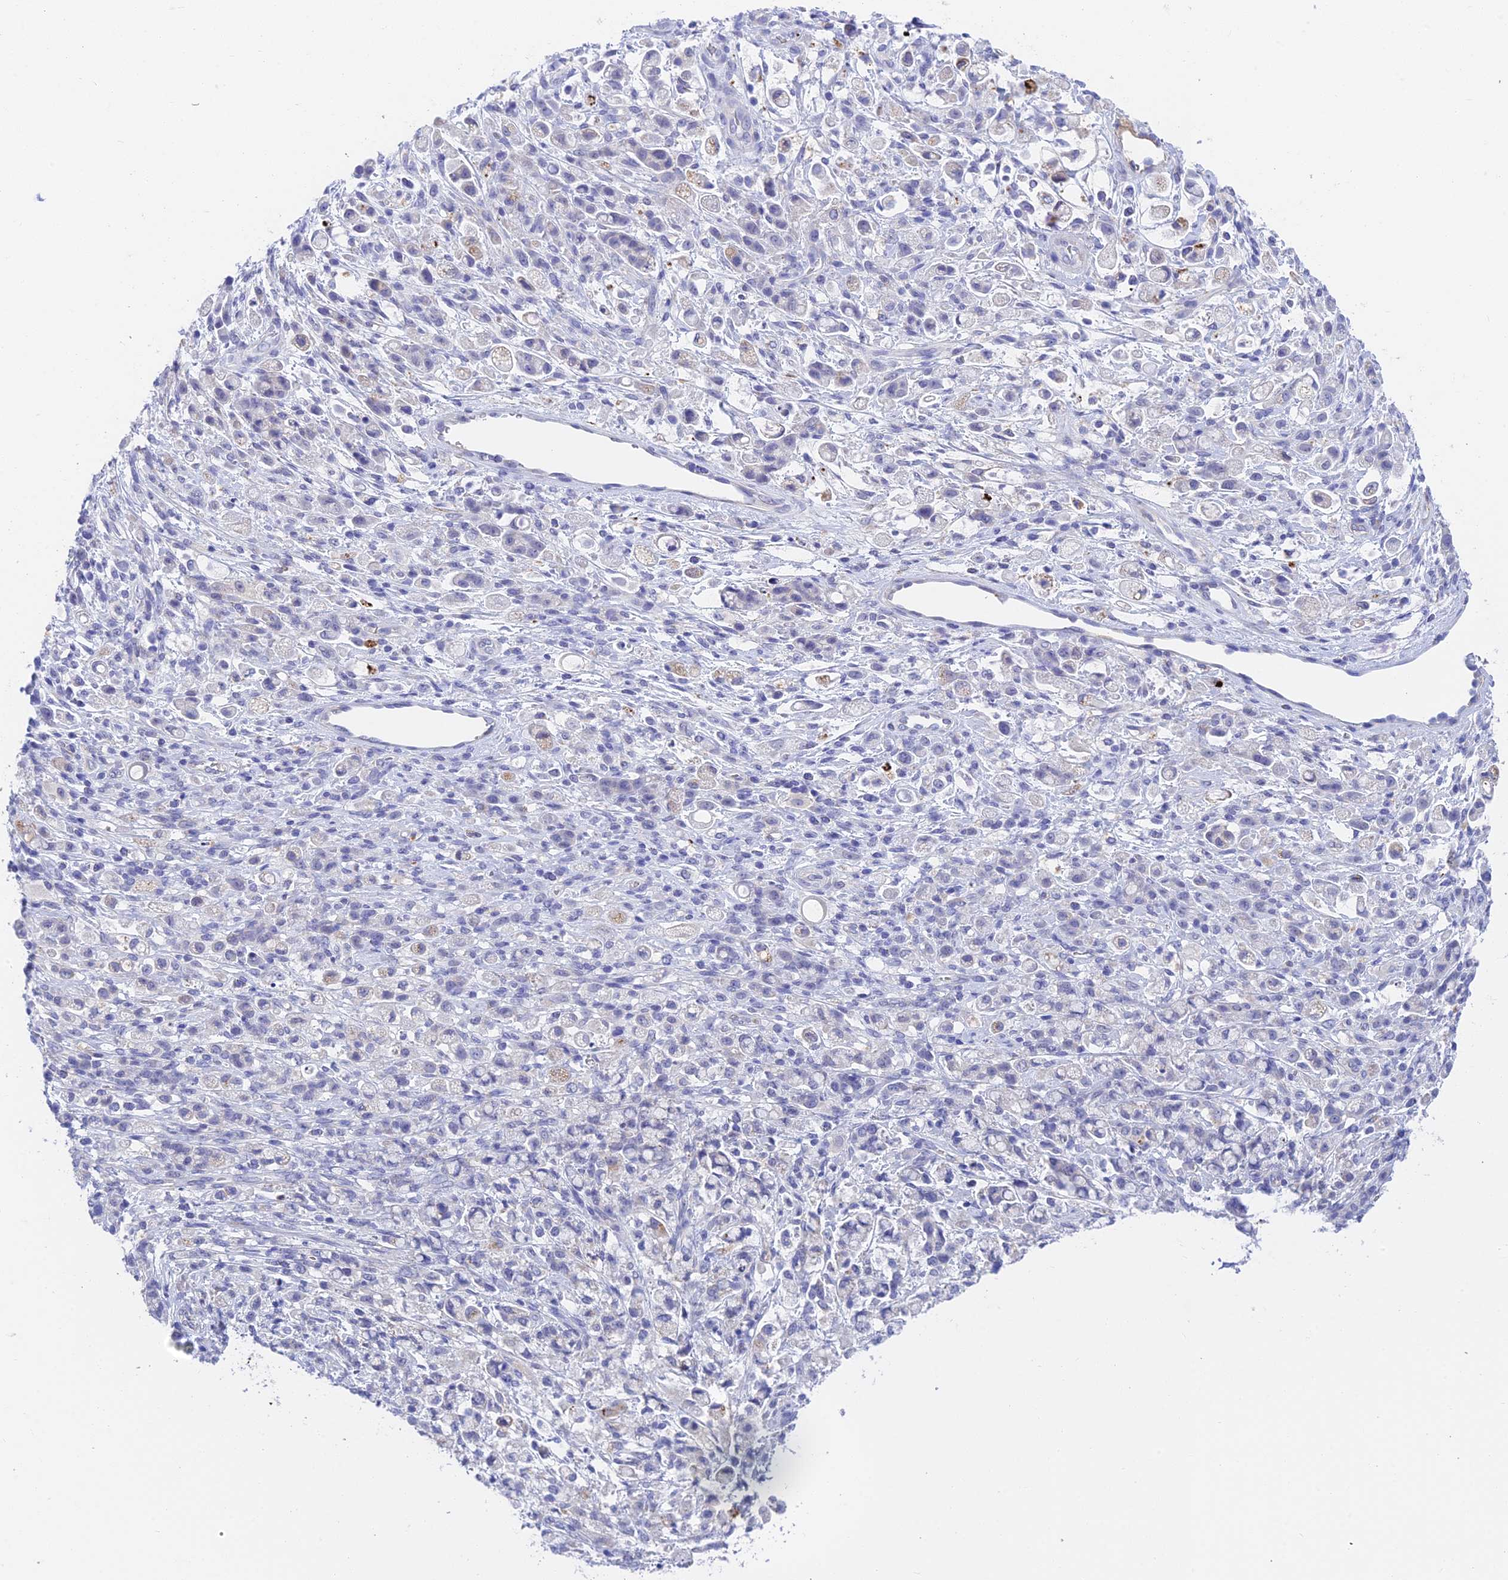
{"staining": {"intensity": "negative", "quantity": "none", "location": "none"}, "tissue": "stomach cancer", "cell_type": "Tumor cells", "image_type": "cancer", "snomed": [{"axis": "morphology", "description": "Adenocarcinoma, NOS"}, {"axis": "topography", "description": "Stomach"}], "caption": "Histopathology image shows no significant protein staining in tumor cells of stomach adenocarcinoma. (Immunohistochemistry, brightfield microscopy, high magnification).", "gene": "ADAMTS13", "patient": {"sex": "female", "age": 60}}